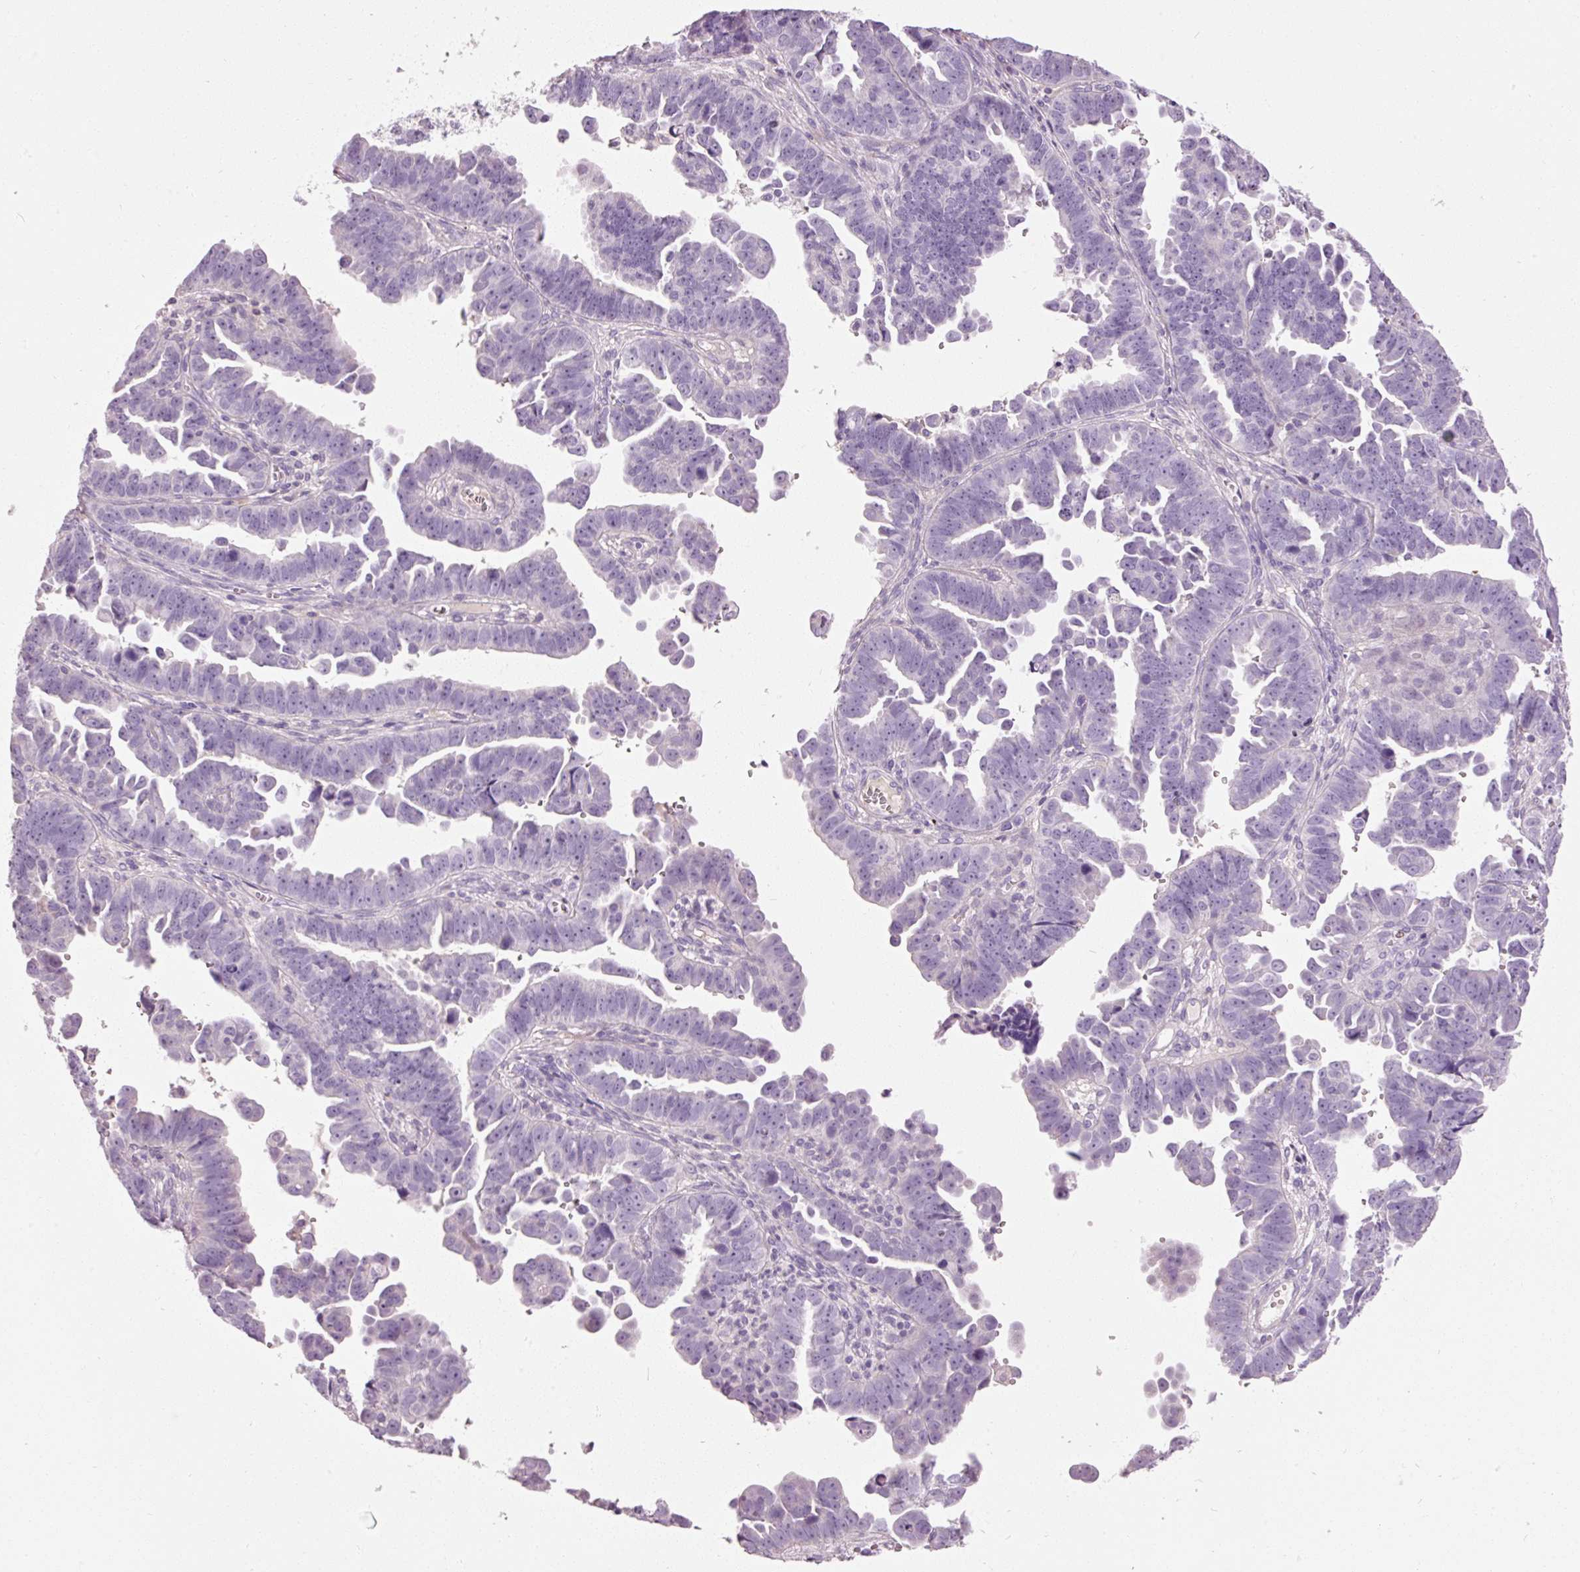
{"staining": {"intensity": "negative", "quantity": "none", "location": "none"}, "tissue": "endometrial cancer", "cell_type": "Tumor cells", "image_type": "cancer", "snomed": [{"axis": "morphology", "description": "Adenocarcinoma, NOS"}, {"axis": "topography", "description": "Endometrium"}], "caption": "Immunohistochemical staining of human endometrial cancer exhibits no significant positivity in tumor cells.", "gene": "MUC5AC", "patient": {"sex": "female", "age": 75}}